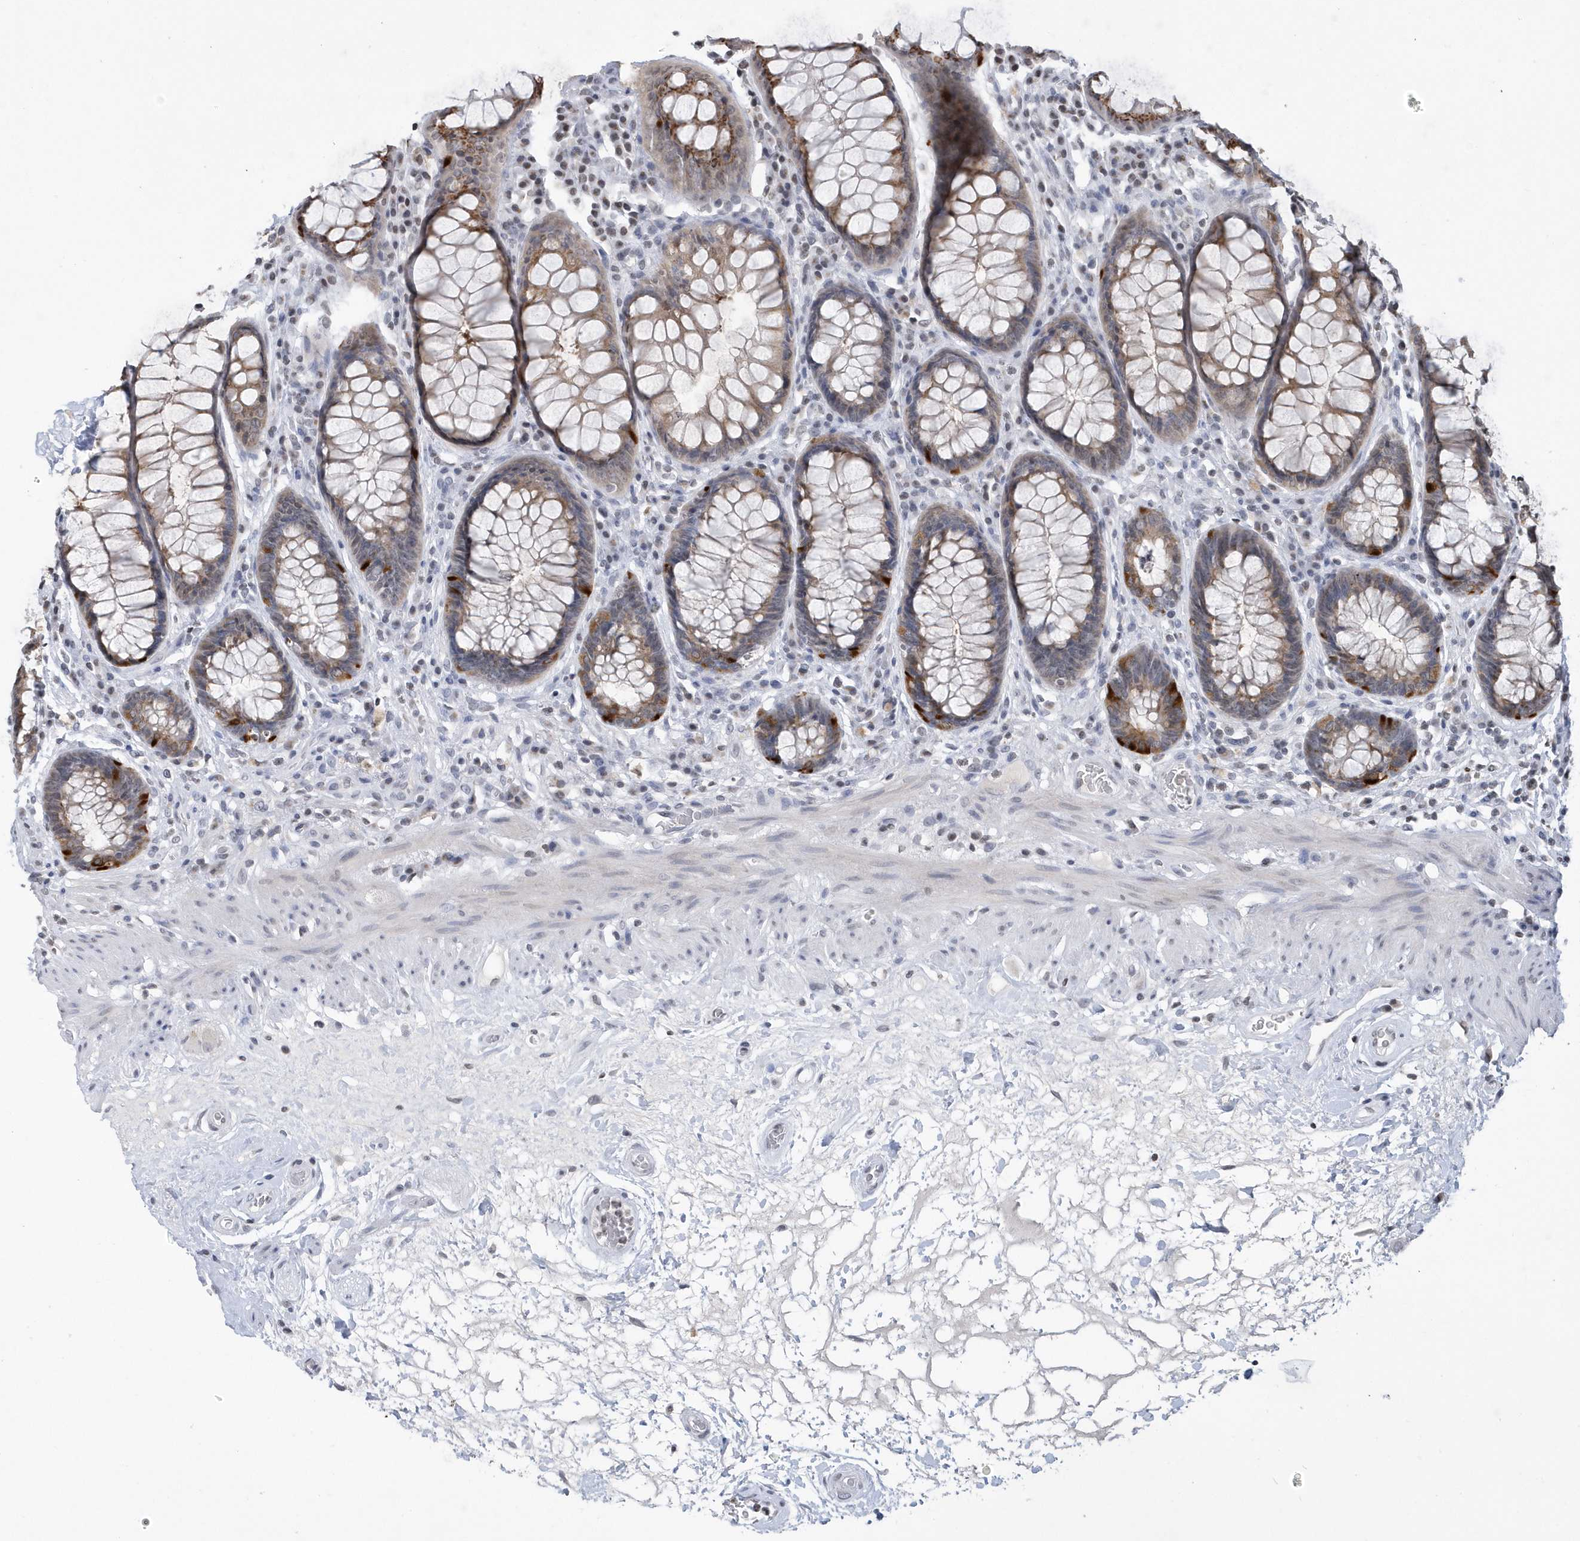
{"staining": {"intensity": "strong", "quantity": "<25%", "location": "cytoplasmic/membranous"}, "tissue": "rectum", "cell_type": "Glandular cells", "image_type": "normal", "snomed": [{"axis": "morphology", "description": "Normal tissue, NOS"}, {"axis": "topography", "description": "Rectum"}], "caption": "Immunohistochemical staining of unremarkable rectum exhibits medium levels of strong cytoplasmic/membranous expression in approximately <25% of glandular cells.", "gene": "VWA5B2", "patient": {"sex": "male", "age": 64}}